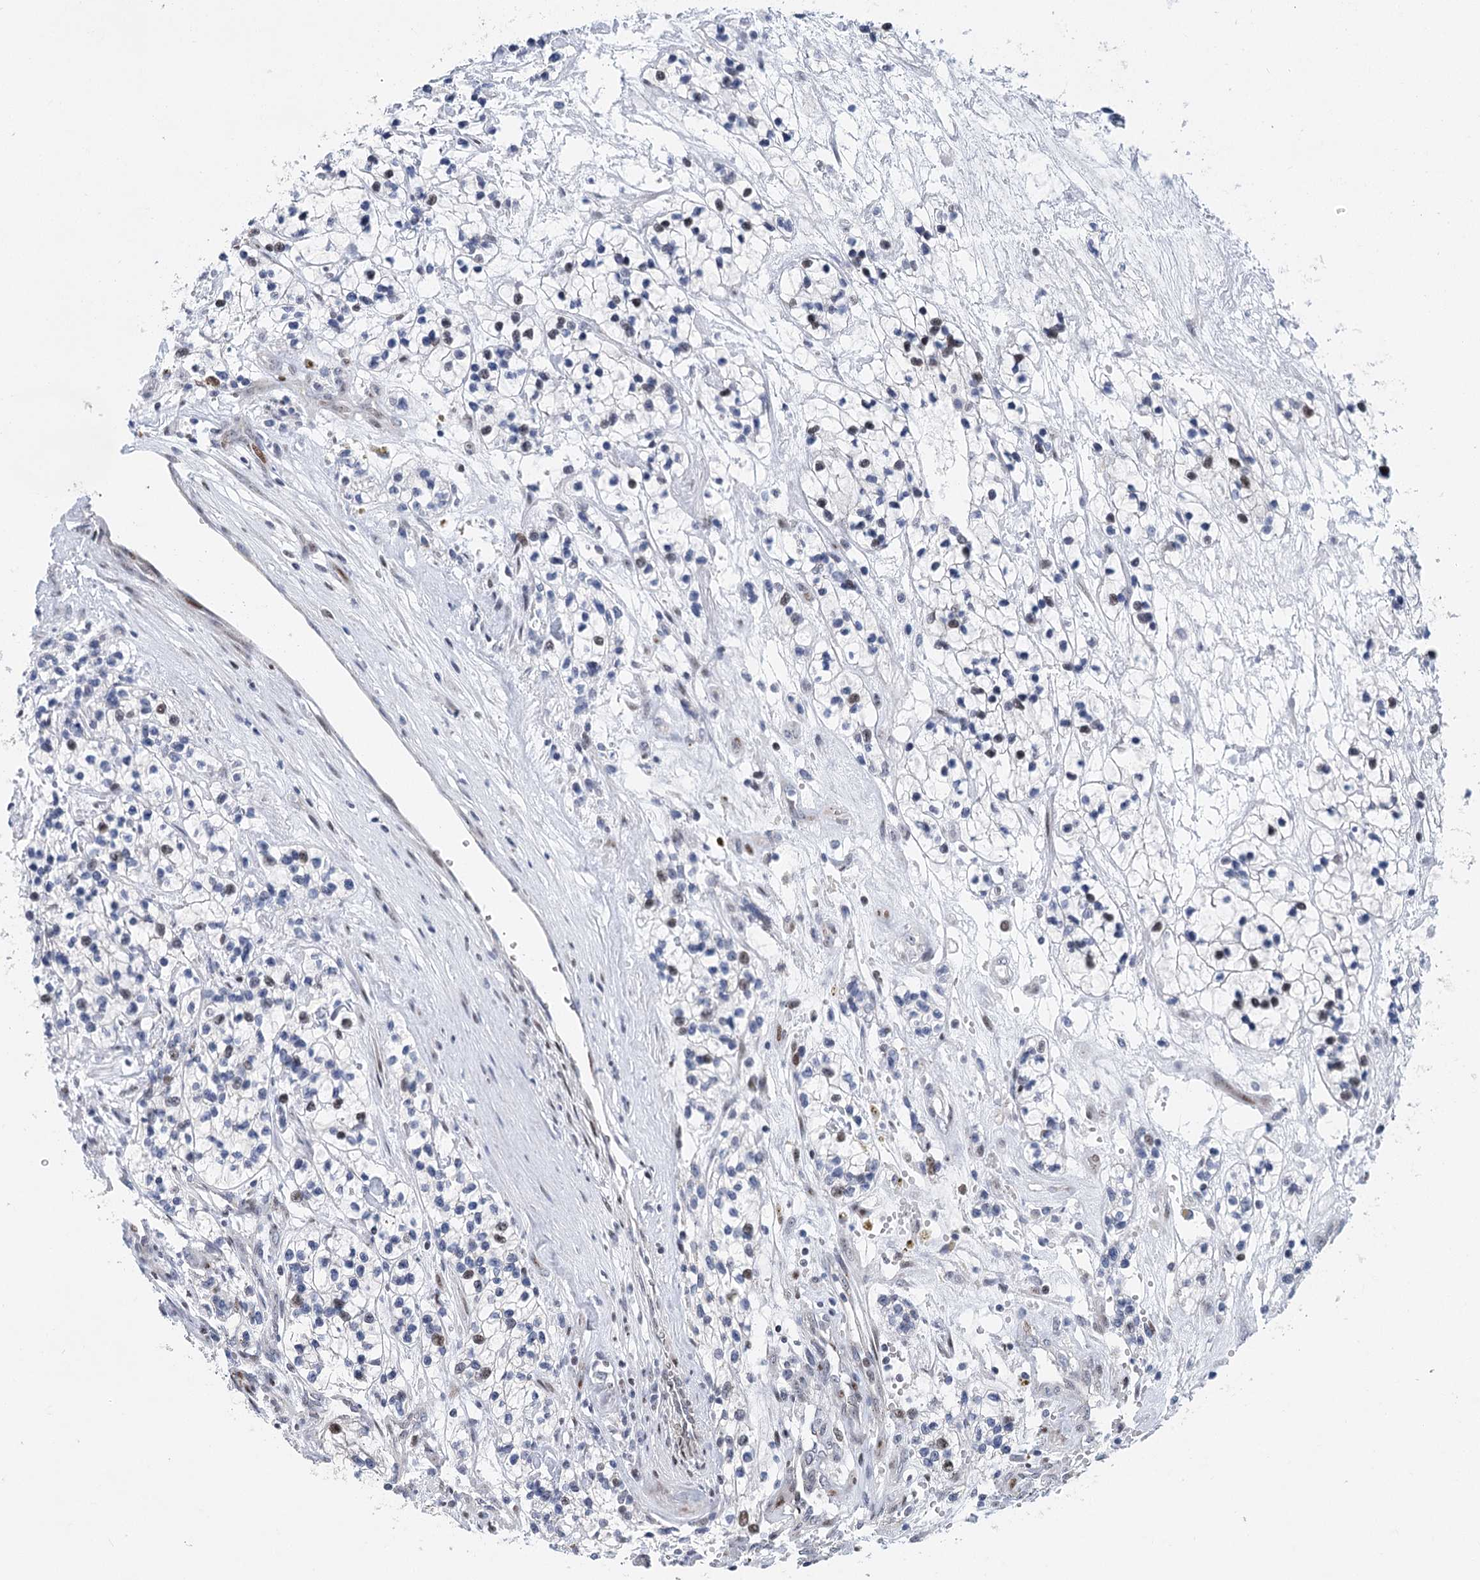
{"staining": {"intensity": "weak", "quantity": "<25%", "location": "nuclear"}, "tissue": "renal cancer", "cell_type": "Tumor cells", "image_type": "cancer", "snomed": [{"axis": "morphology", "description": "Adenocarcinoma, NOS"}, {"axis": "topography", "description": "Kidney"}], "caption": "There is no significant expression in tumor cells of renal cancer (adenocarcinoma).", "gene": "CAMTA1", "patient": {"sex": "female", "age": 57}}